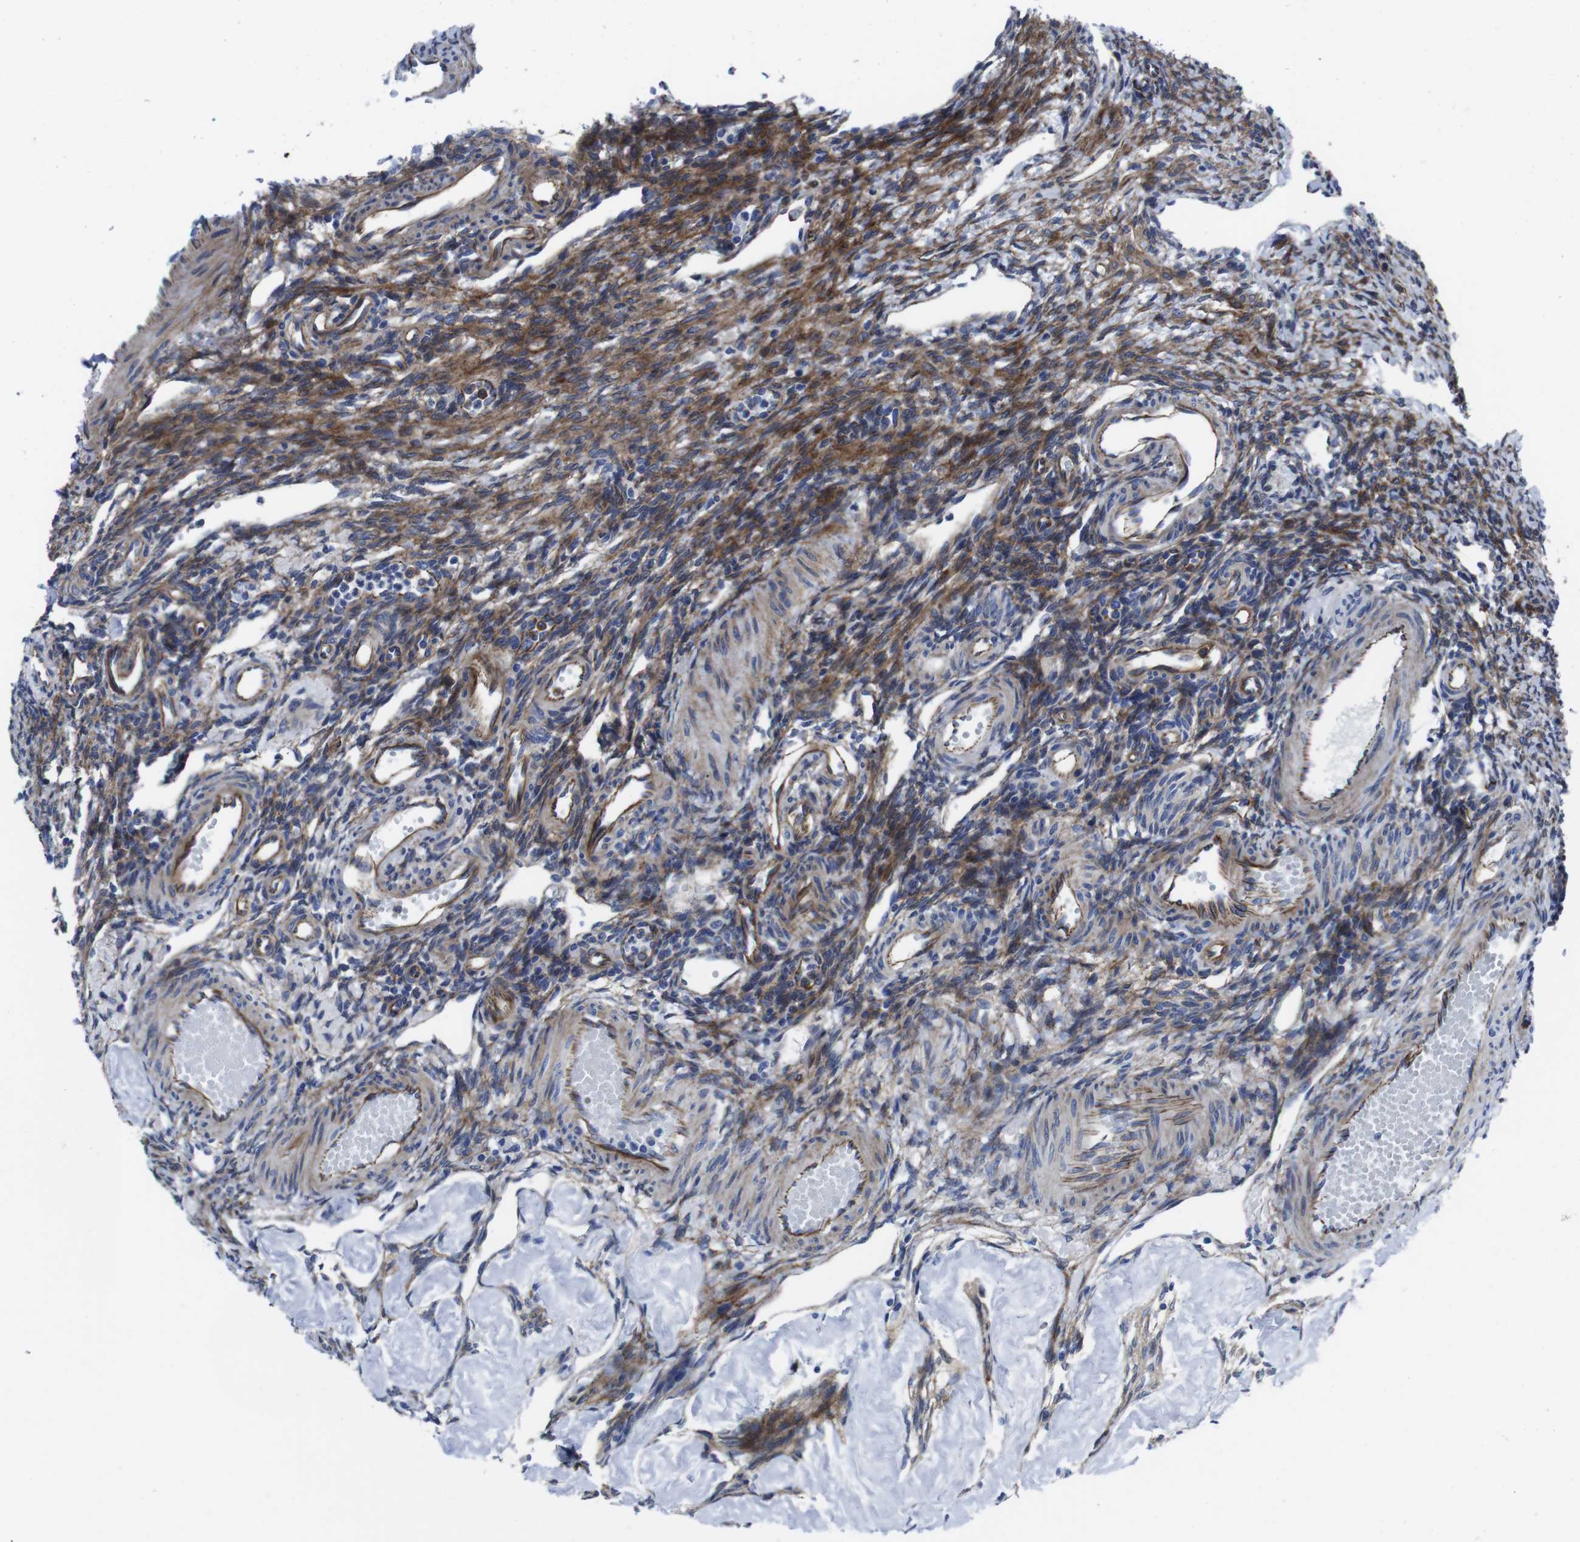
{"staining": {"intensity": "moderate", "quantity": "25%-75%", "location": "cytoplasmic/membranous"}, "tissue": "ovary", "cell_type": "Ovarian stroma cells", "image_type": "normal", "snomed": [{"axis": "morphology", "description": "Normal tissue, NOS"}, {"axis": "topography", "description": "Ovary"}], "caption": "Immunohistochemical staining of unremarkable human ovary shows moderate cytoplasmic/membranous protein expression in approximately 25%-75% of ovarian stroma cells. (brown staining indicates protein expression, while blue staining denotes nuclei).", "gene": "NUMB", "patient": {"sex": "female", "age": 33}}